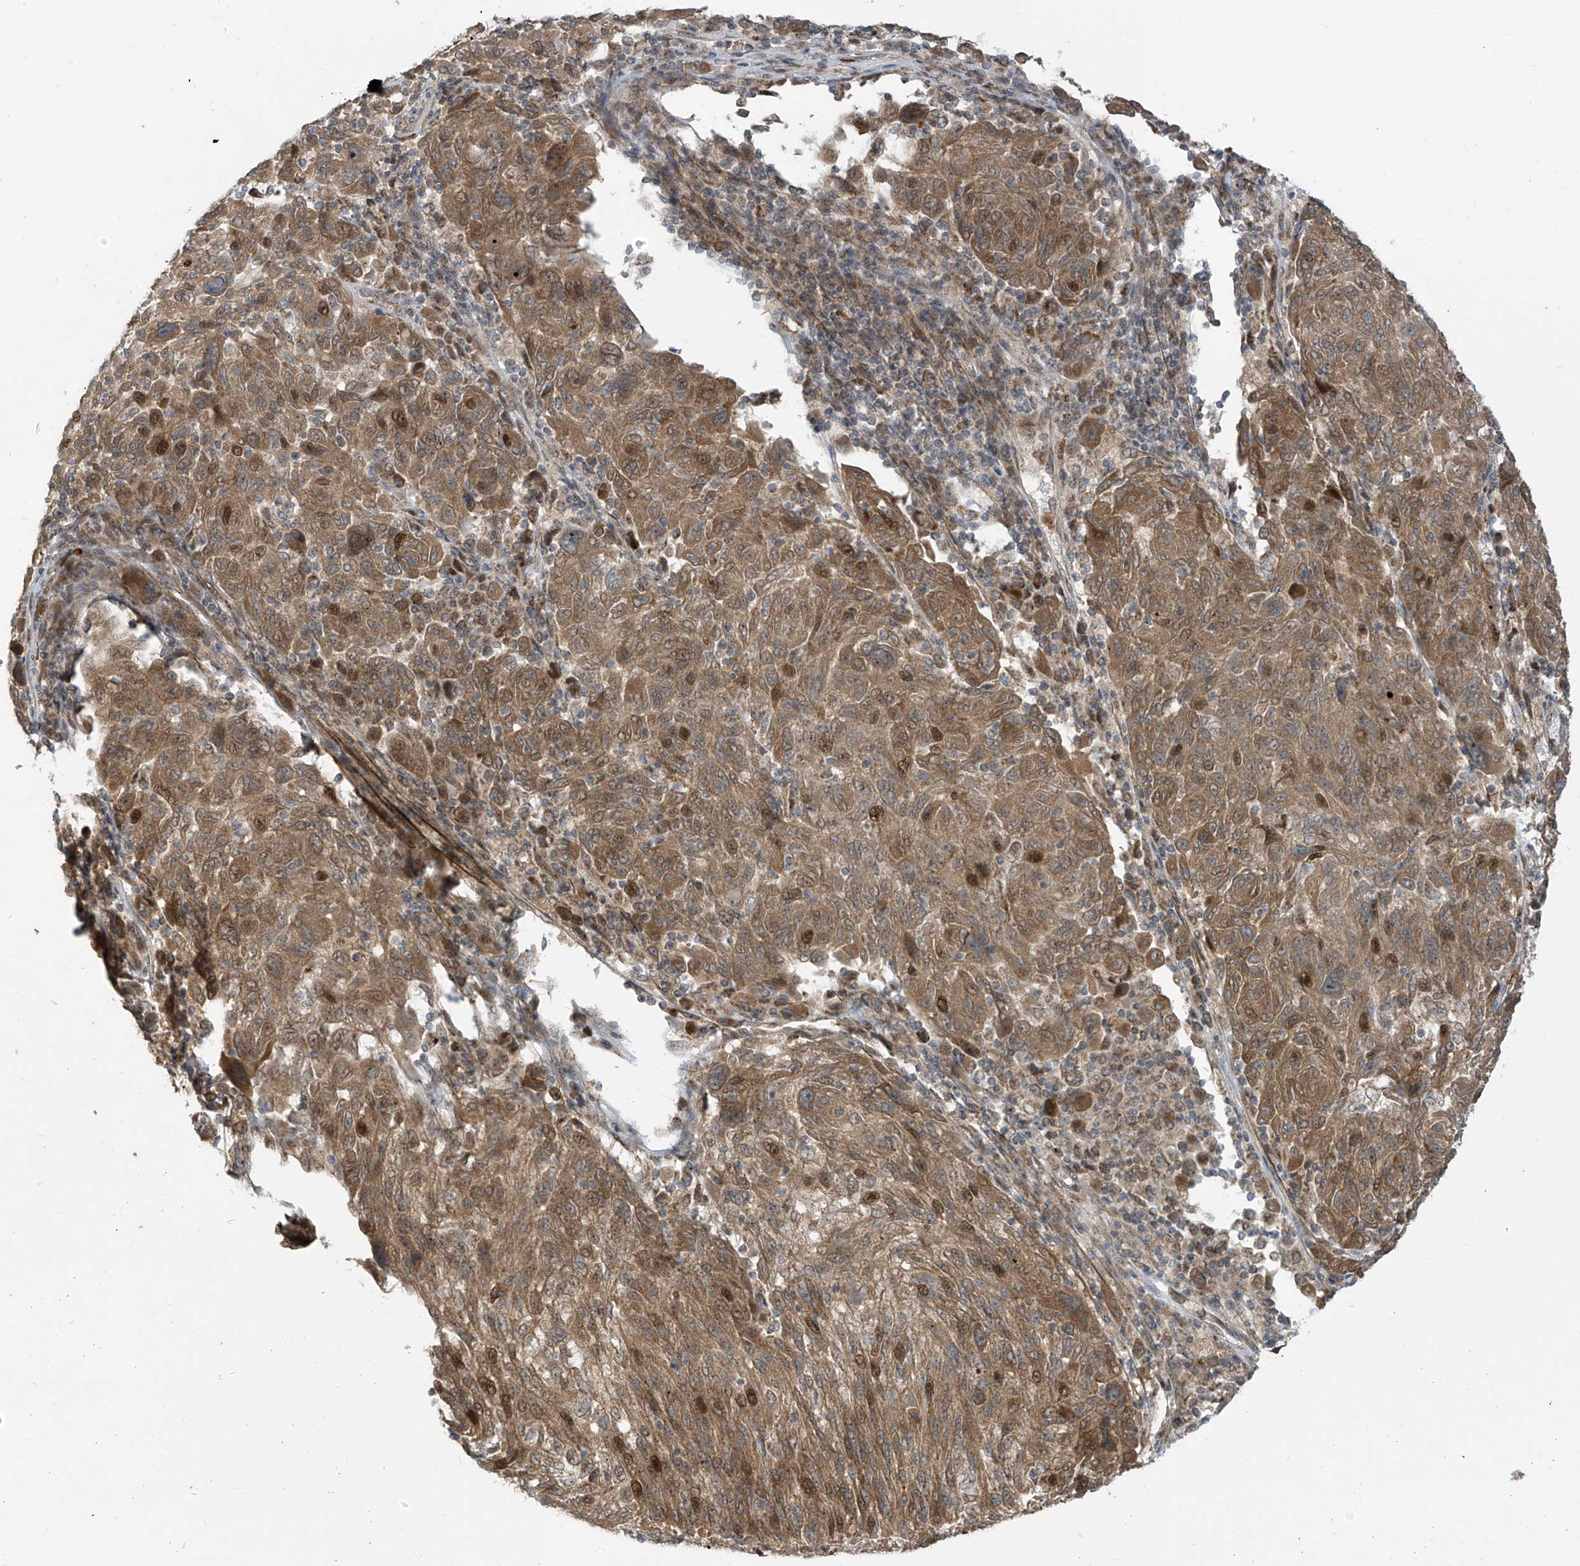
{"staining": {"intensity": "moderate", "quantity": ">75%", "location": "cytoplasmic/membranous"}, "tissue": "melanoma", "cell_type": "Tumor cells", "image_type": "cancer", "snomed": [{"axis": "morphology", "description": "Malignant melanoma, NOS"}, {"axis": "topography", "description": "Skin"}], "caption": "A micrograph of human malignant melanoma stained for a protein displays moderate cytoplasmic/membranous brown staining in tumor cells.", "gene": "PDE11A", "patient": {"sex": "male", "age": 53}}